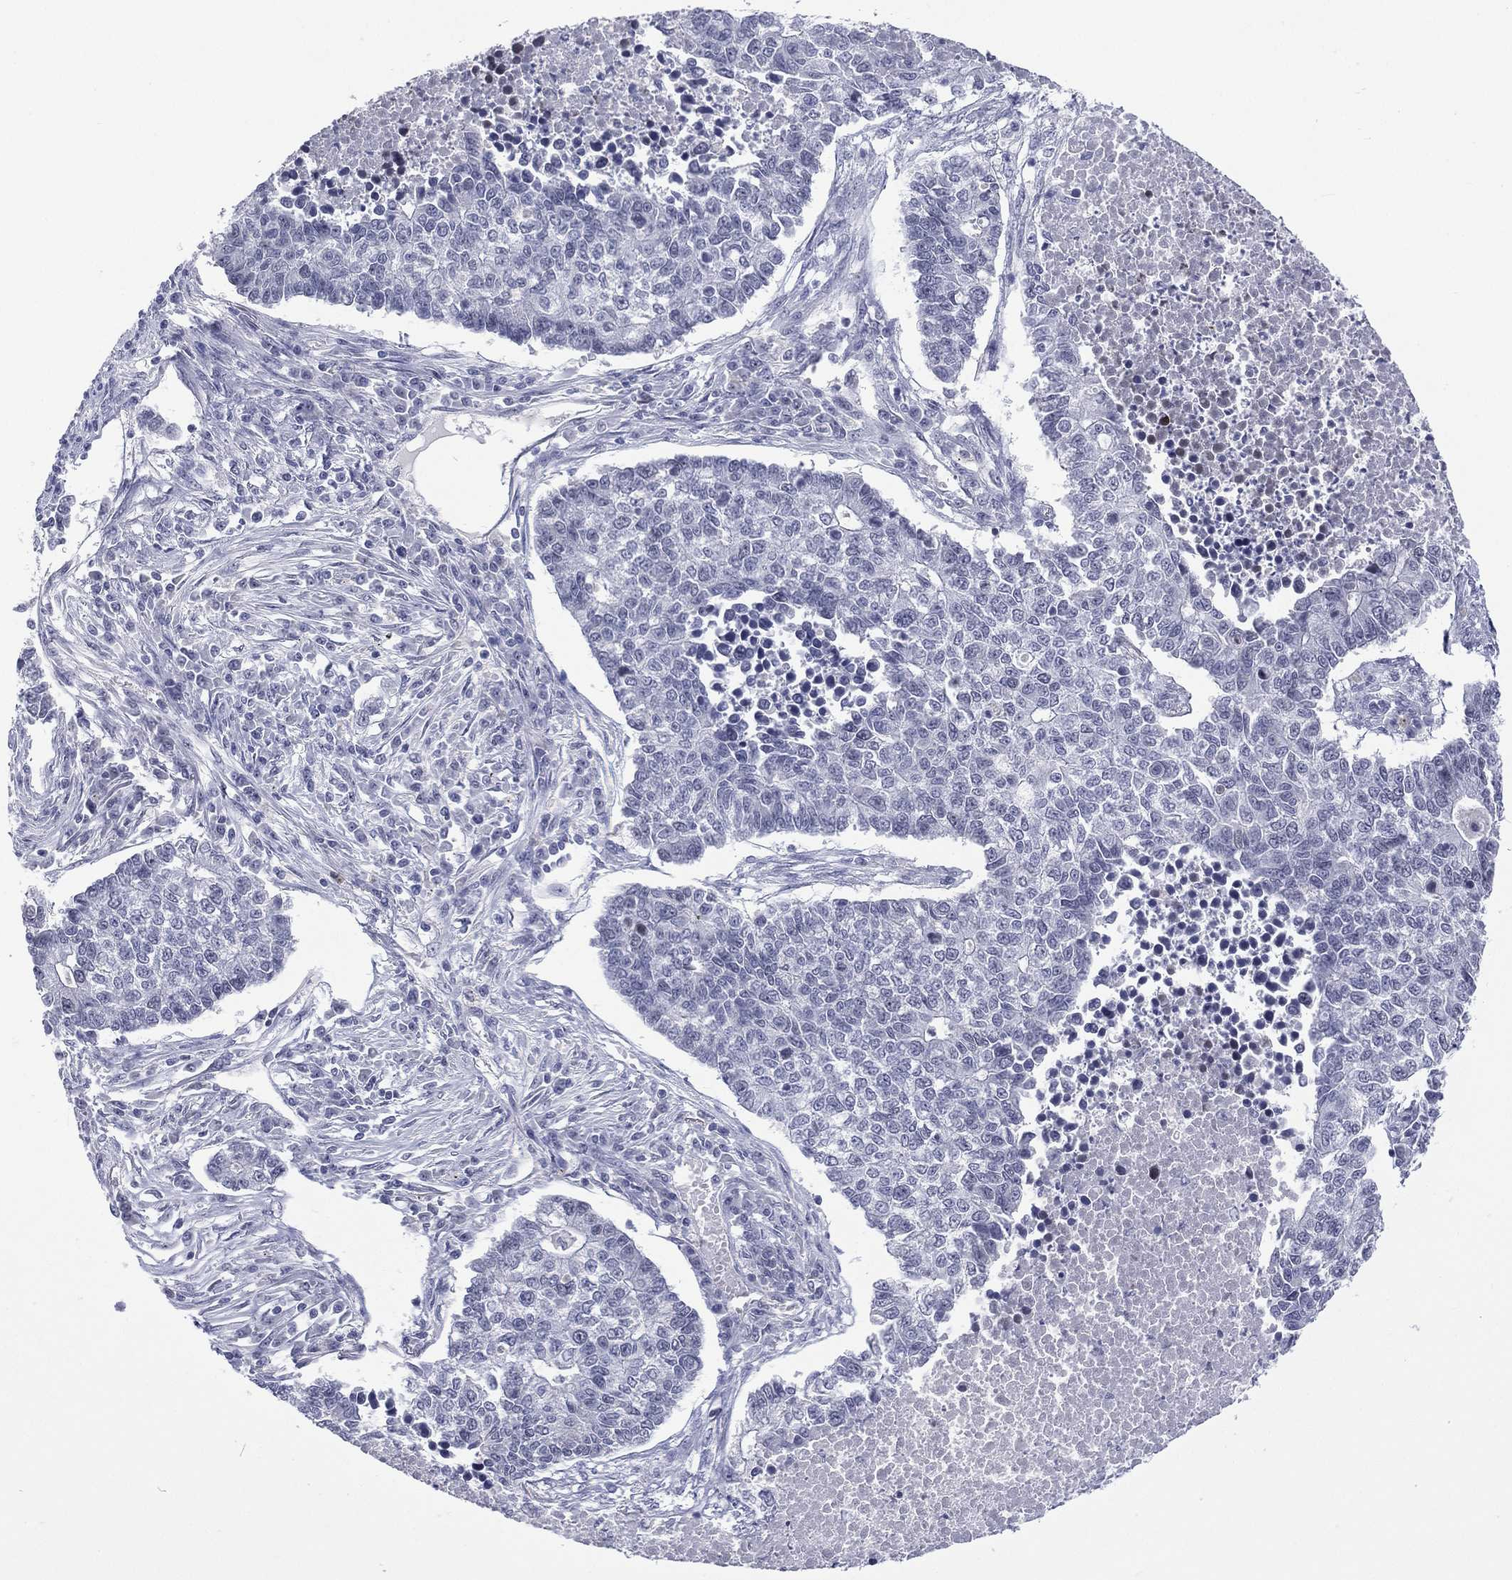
{"staining": {"intensity": "negative", "quantity": "none", "location": "none"}, "tissue": "lung cancer", "cell_type": "Tumor cells", "image_type": "cancer", "snomed": [{"axis": "morphology", "description": "Adenocarcinoma, NOS"}, {"axis": "topography", "description": "Lung"}], "caption": "A histopathology image of lung cancer (adenocarcinoma) stained for a protein exhibits no brown staining in tumor cells.", "gene": "SSX1", "patient": {"sex": "male", "age": 57}}